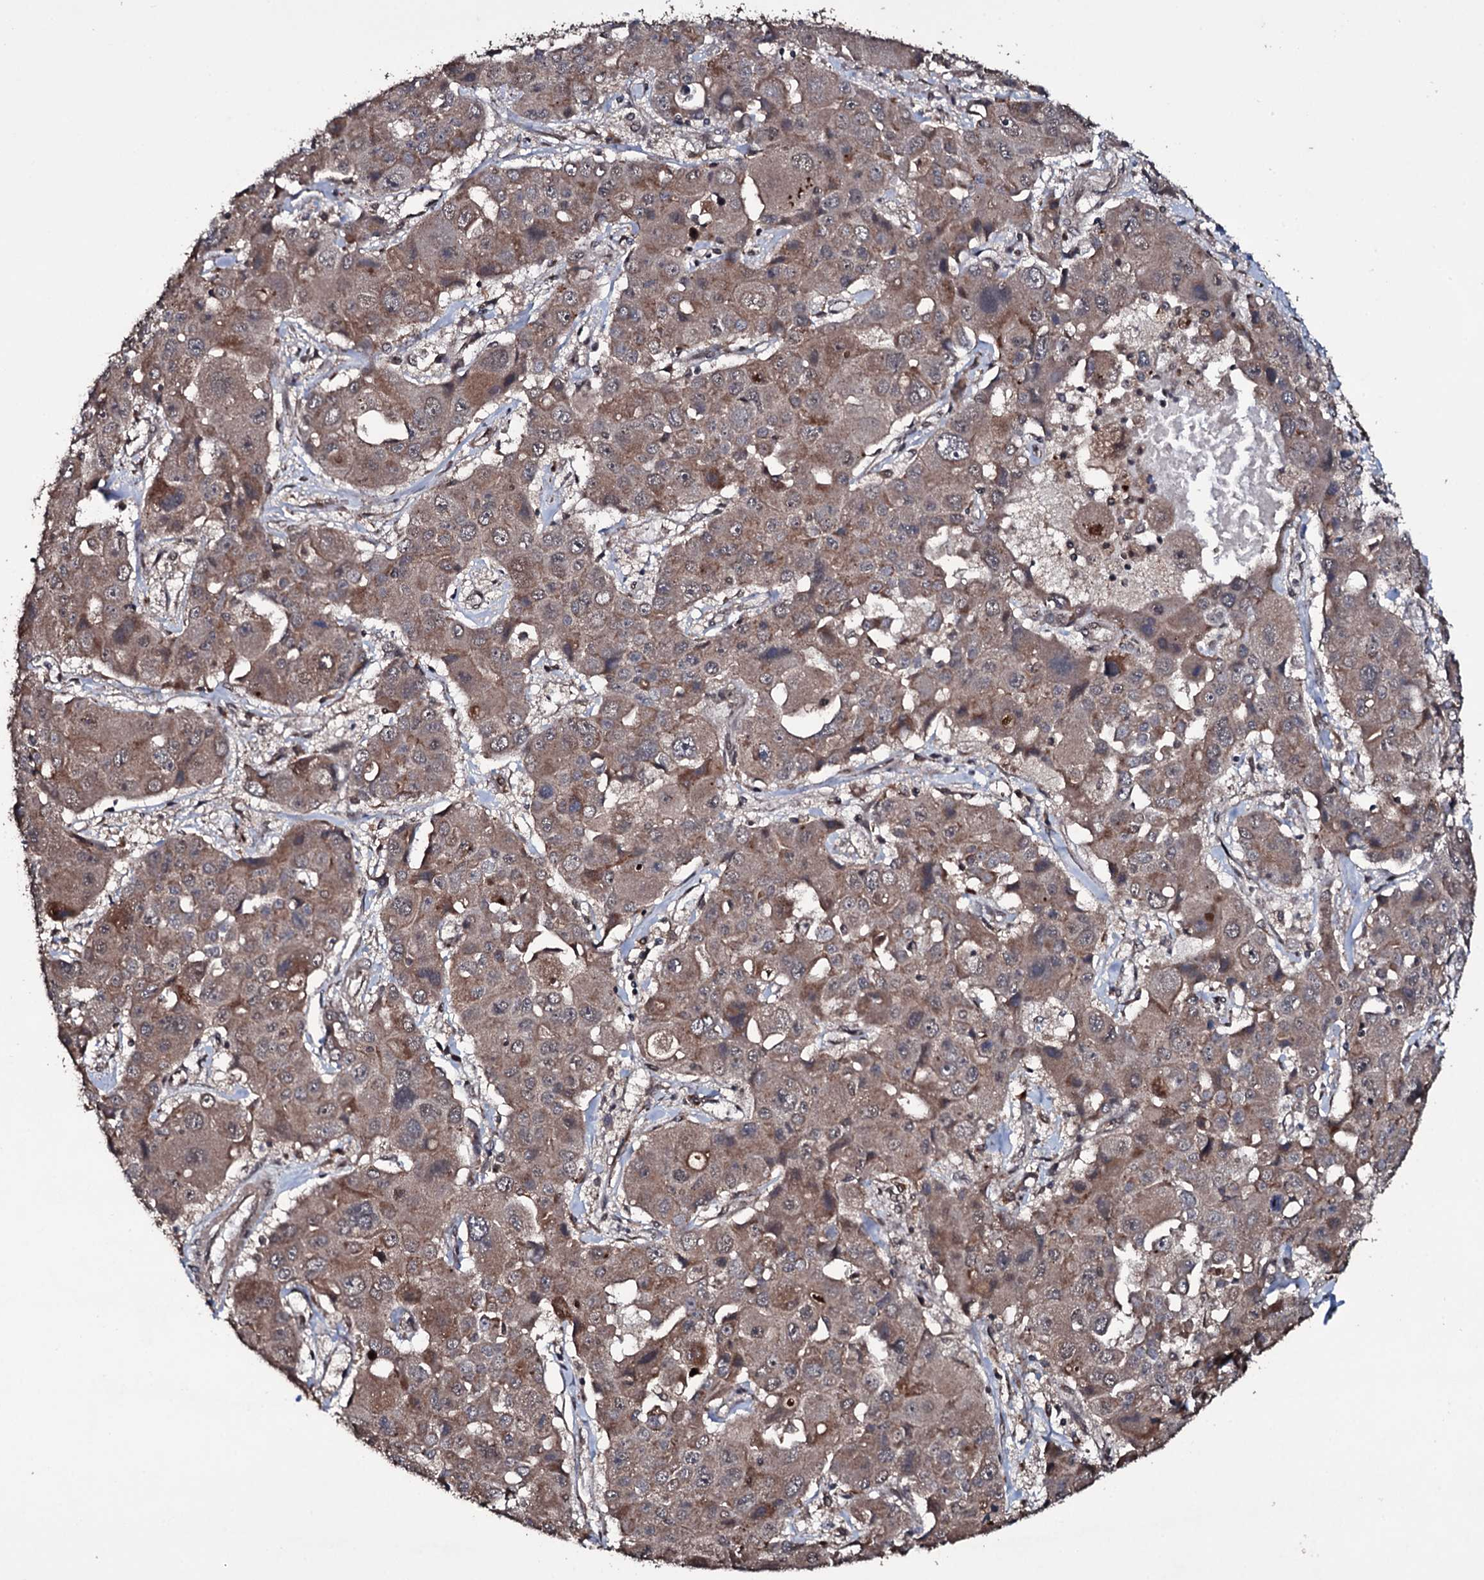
{"staining": {"intensity": "moderate", "quantity": ">75%", "location": "cytoplasmic/membranous"}, "tissue": "liver cancer", "cell_type": "Tumor cells", "image_type": "cancer", "snomed": [{"axis": "morphology", "description": "Cholangiocarcinoma"}, {"axis": "topography", "description": "Liver"}], "caption": "Immunohistochemistry micrograph of liver cholangiocarcinoma stained for a protein (brown), which exhibits medium levels of moderate cytoplasmic/membranous positivity in about >75% of tumor cells.", "gene": "MRPS31", "patient": {"sex": "male", "age": 67}}